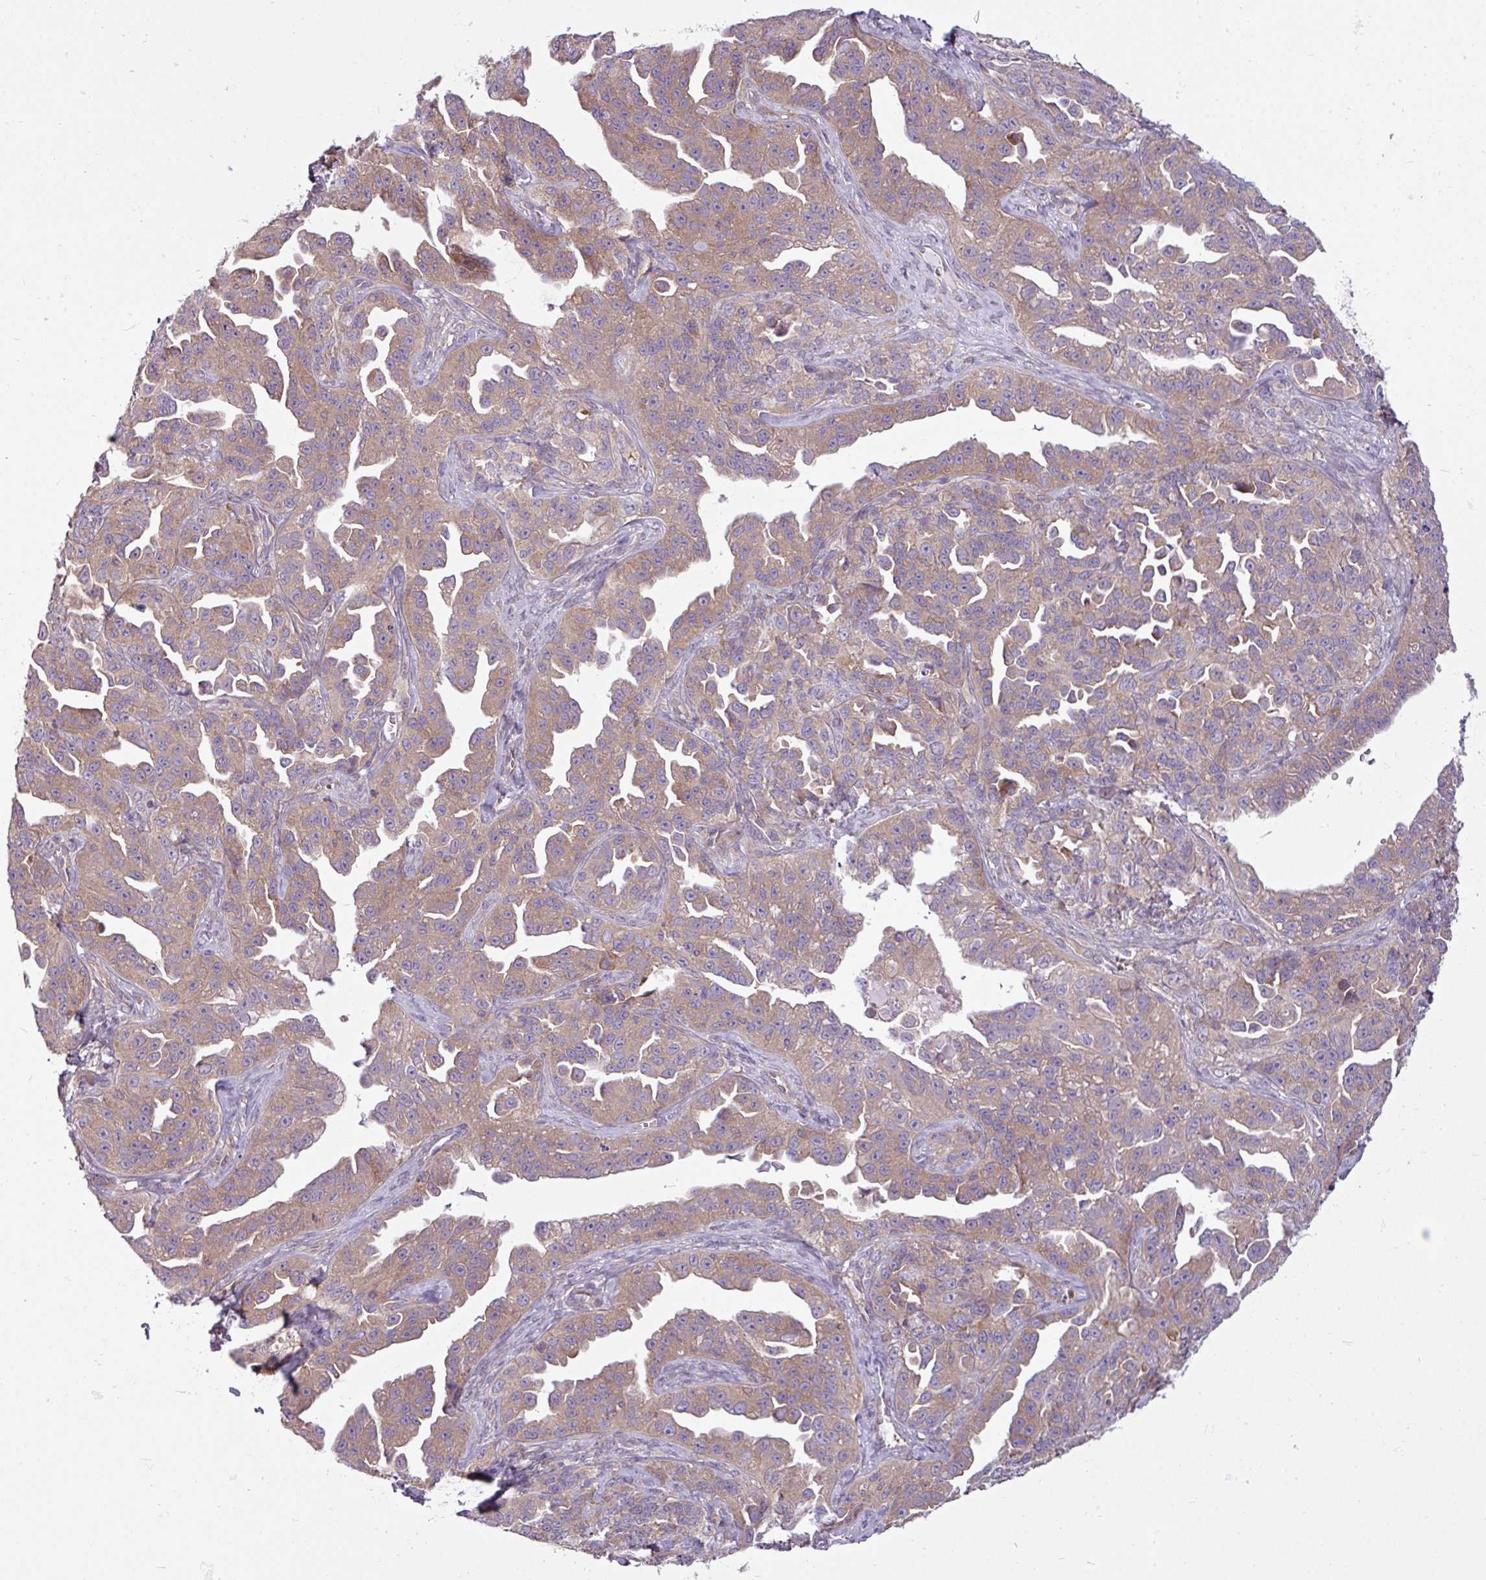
{"staining": {"intensity": "weak", "quantity": "25%-75%", "location": "cytoplasmic/membranous"}, "tissue": "ovarian cancer", "cell_type": "Tumor cells", "image_type": "cancer", "snomed": [{"axis": "morphology", "description": "Cystadenocarcinoma, serous, NOS"}, {"axis": "topography", "description": "Ovary"}], "caption": "A micrograph of serous cystadenocarcinoma (ovarian) stained for a protein displays weak cytoplasmic/membranous brown staining in tumor cells.", "gene": "CAMK2B", "patient": {"sex": "female", "age": 75}}